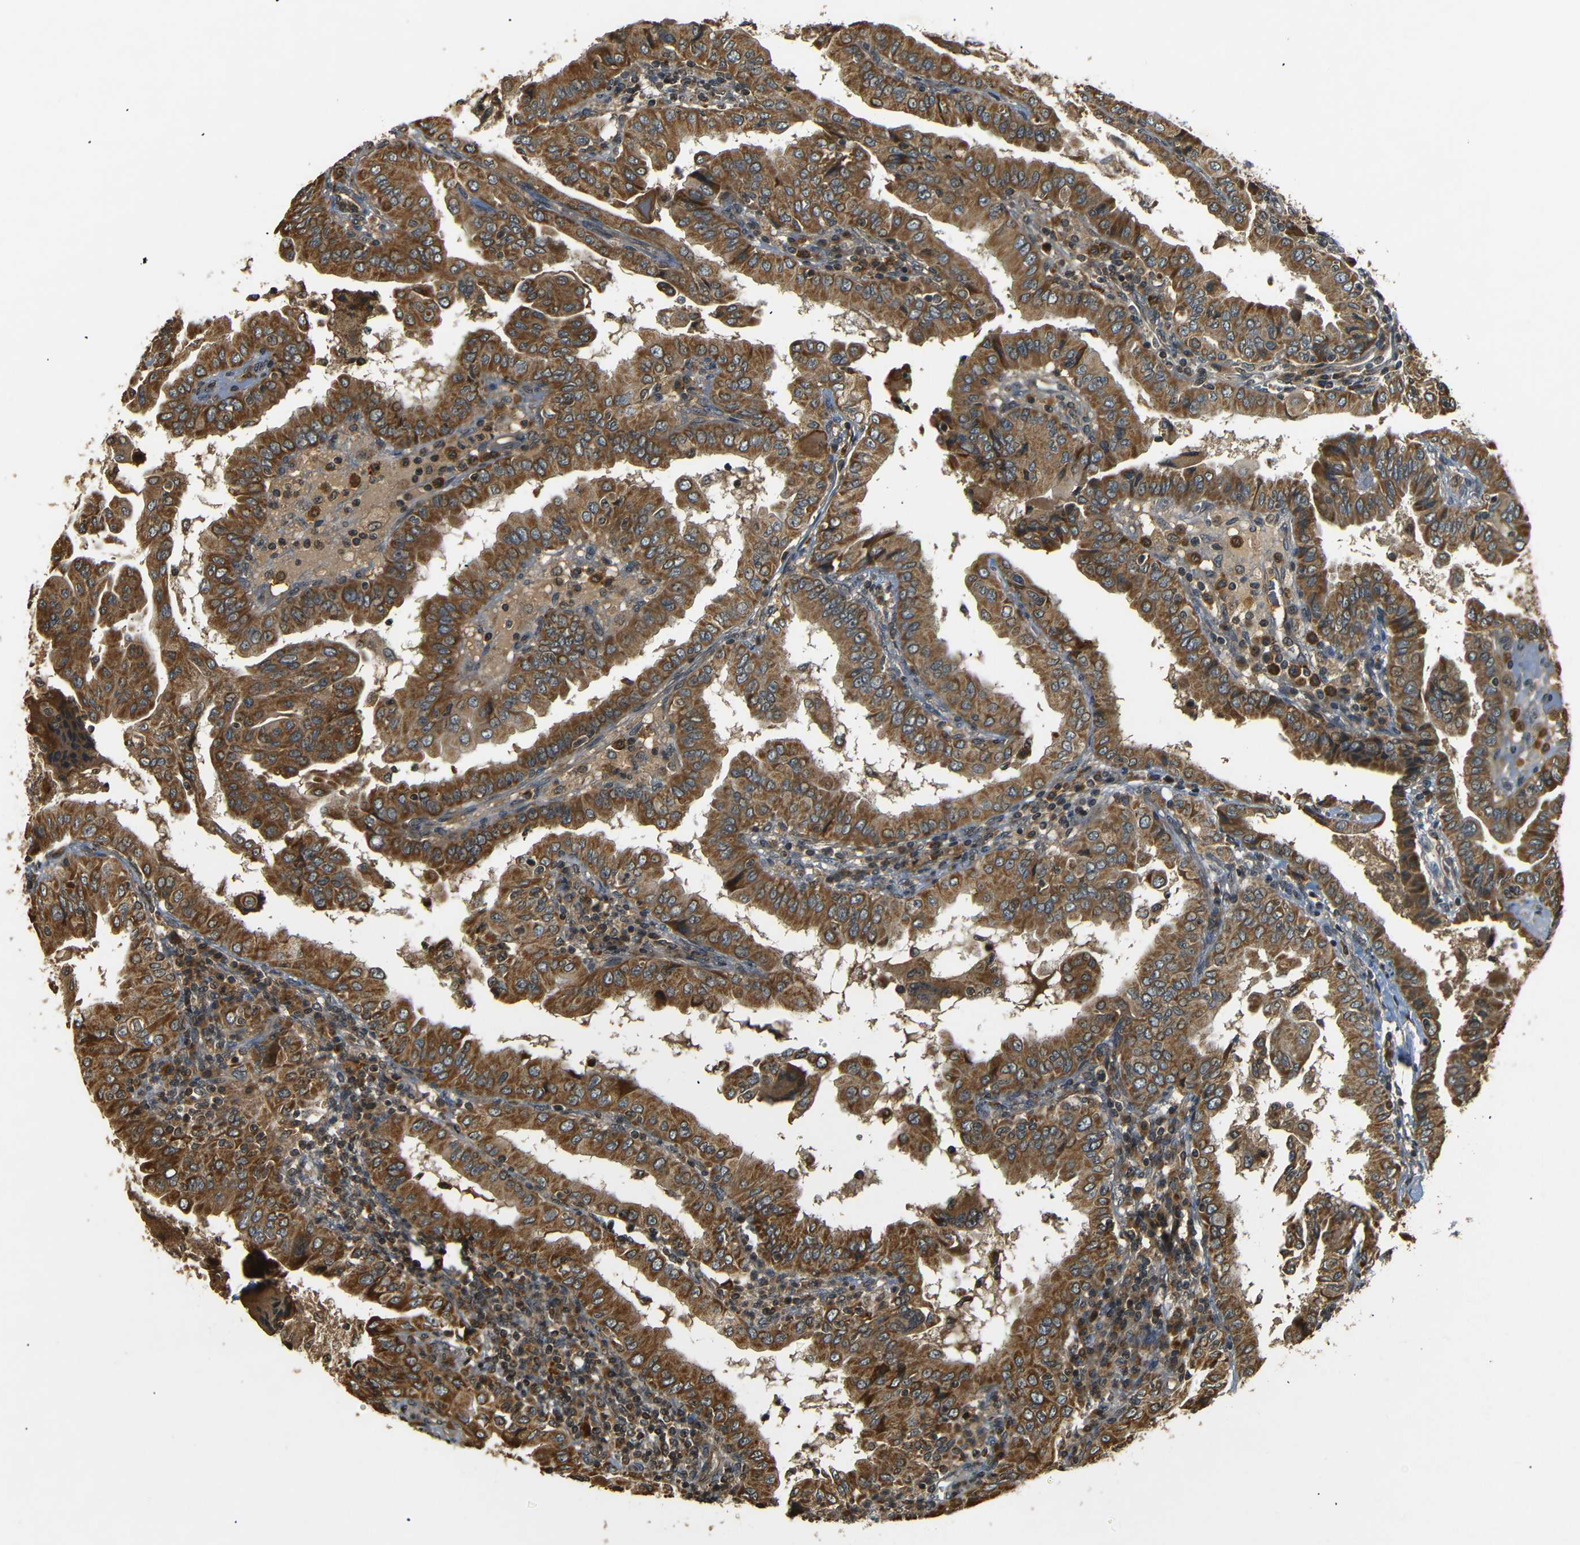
{"staining": {"intensity": "moderate", "quantity": ">75%", "location": "cytoplasmic/membranous"}, "tissue": "thyroid cancer", "cell_type": "Tumor cells", "image_type": "cancer", "snomed": [{"axis": "morphology", "description": "Papillary adenocarcinoma, NOS"}, {"axis": "topography", "description": "Thyroid gland"}], "caption": "Immunohistochemistry (IHC) (DAB (3,3'-diaminobenzidine)) staining of thyroid cancer demonstrates moderate cytoplasmic/membranous protein positivity in about >75% of tumor cells.", "gene": "TANK", "patient": {"sex": "male", "age": 33}}